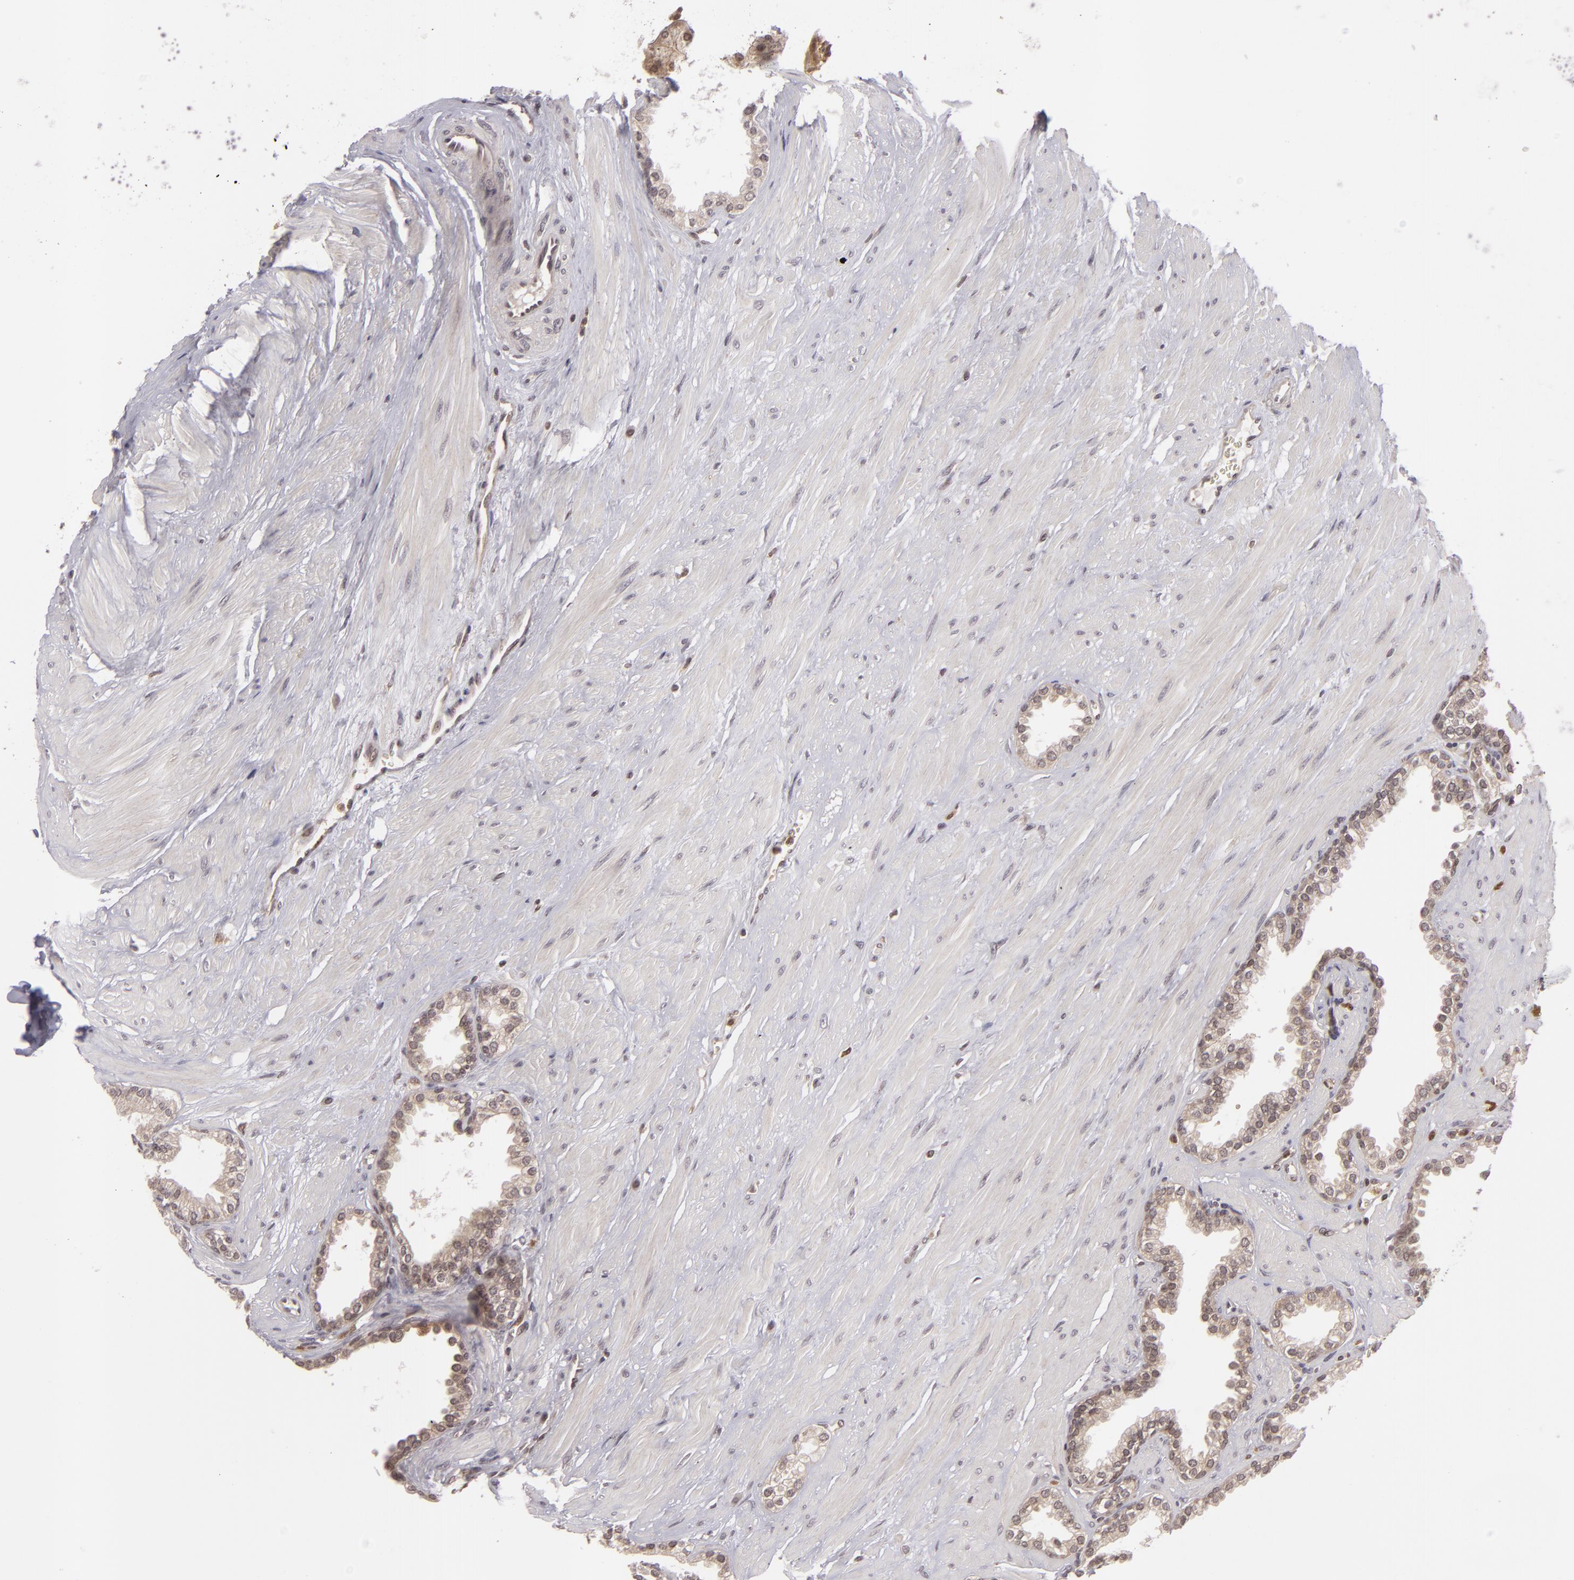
{"staining": {"intensity": "moderate", "quantity": ">75%", "location": "cytoplasmic/membranous"}, "tissue": "prostate", "cell_type": "Glandular cells", "image_type": "normal", "snomed": [{"axis": "morphology", "description": "Normal tissue, NOS"}, {"axis": "topography", "description": "Prostate"}], "caption": "Prostate stained with DAB (3,3'-diaminobenzidine) immunohistochemistry reveals medium levels of moderate cytoplasmic/membranous staining in about >75% of glandular cells.", "gene": "ZBTB33", "patient": {"sex": "male", "age": 64}}